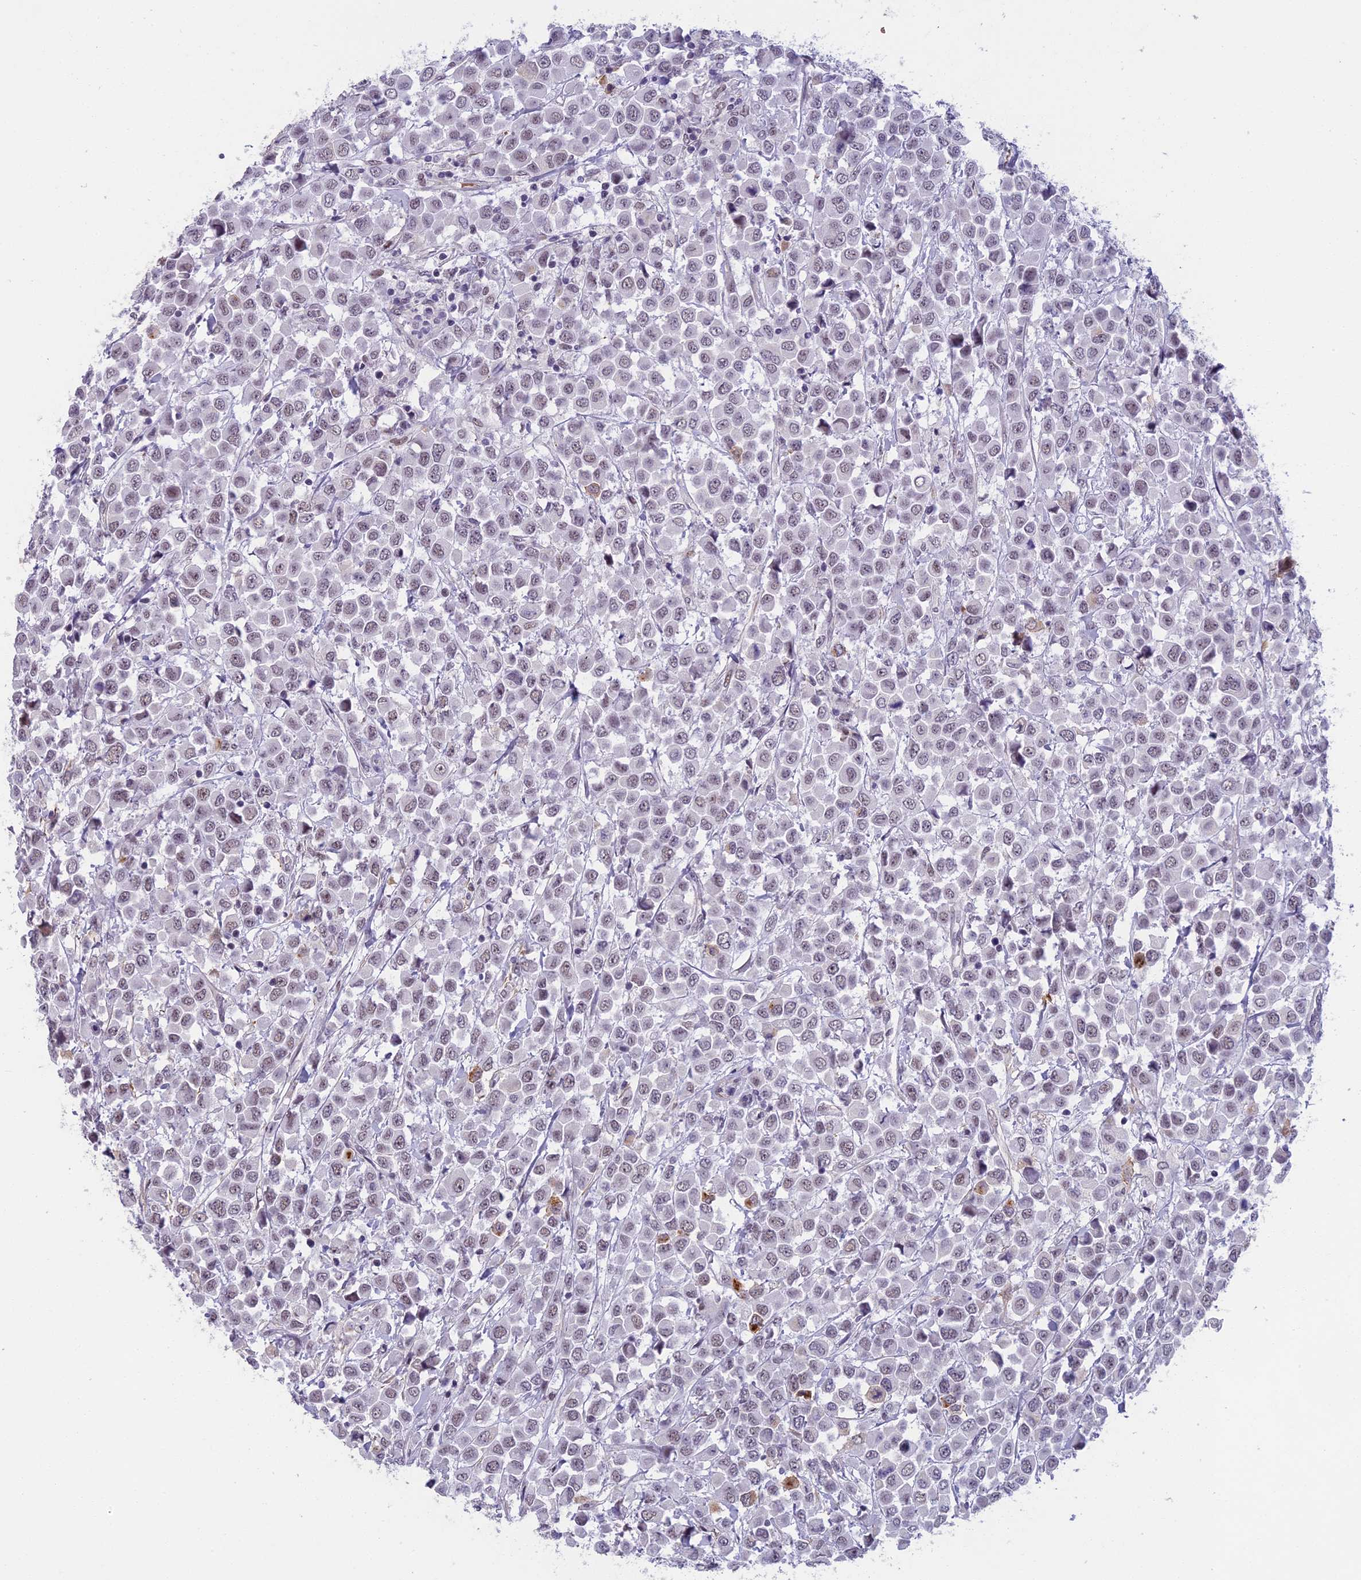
{"staining": {"intensity": "weak", "quantity": "<25%", "location": "nuclear"}, "tissue": "breast cancer", "cell_type": "Tumor cells", "image_type": "cancer", "snomed": [{"axis": "morphology", "description": "Duct carcinoma"}, {"axis": "topography", "description": "Breast"}], "caption": "Image shows no protein expression in tumor cells of breast invasive ductal carcinoma tissue.", "gene": "MORF4L1", "patient": {"sex": "female", "age": 61}}